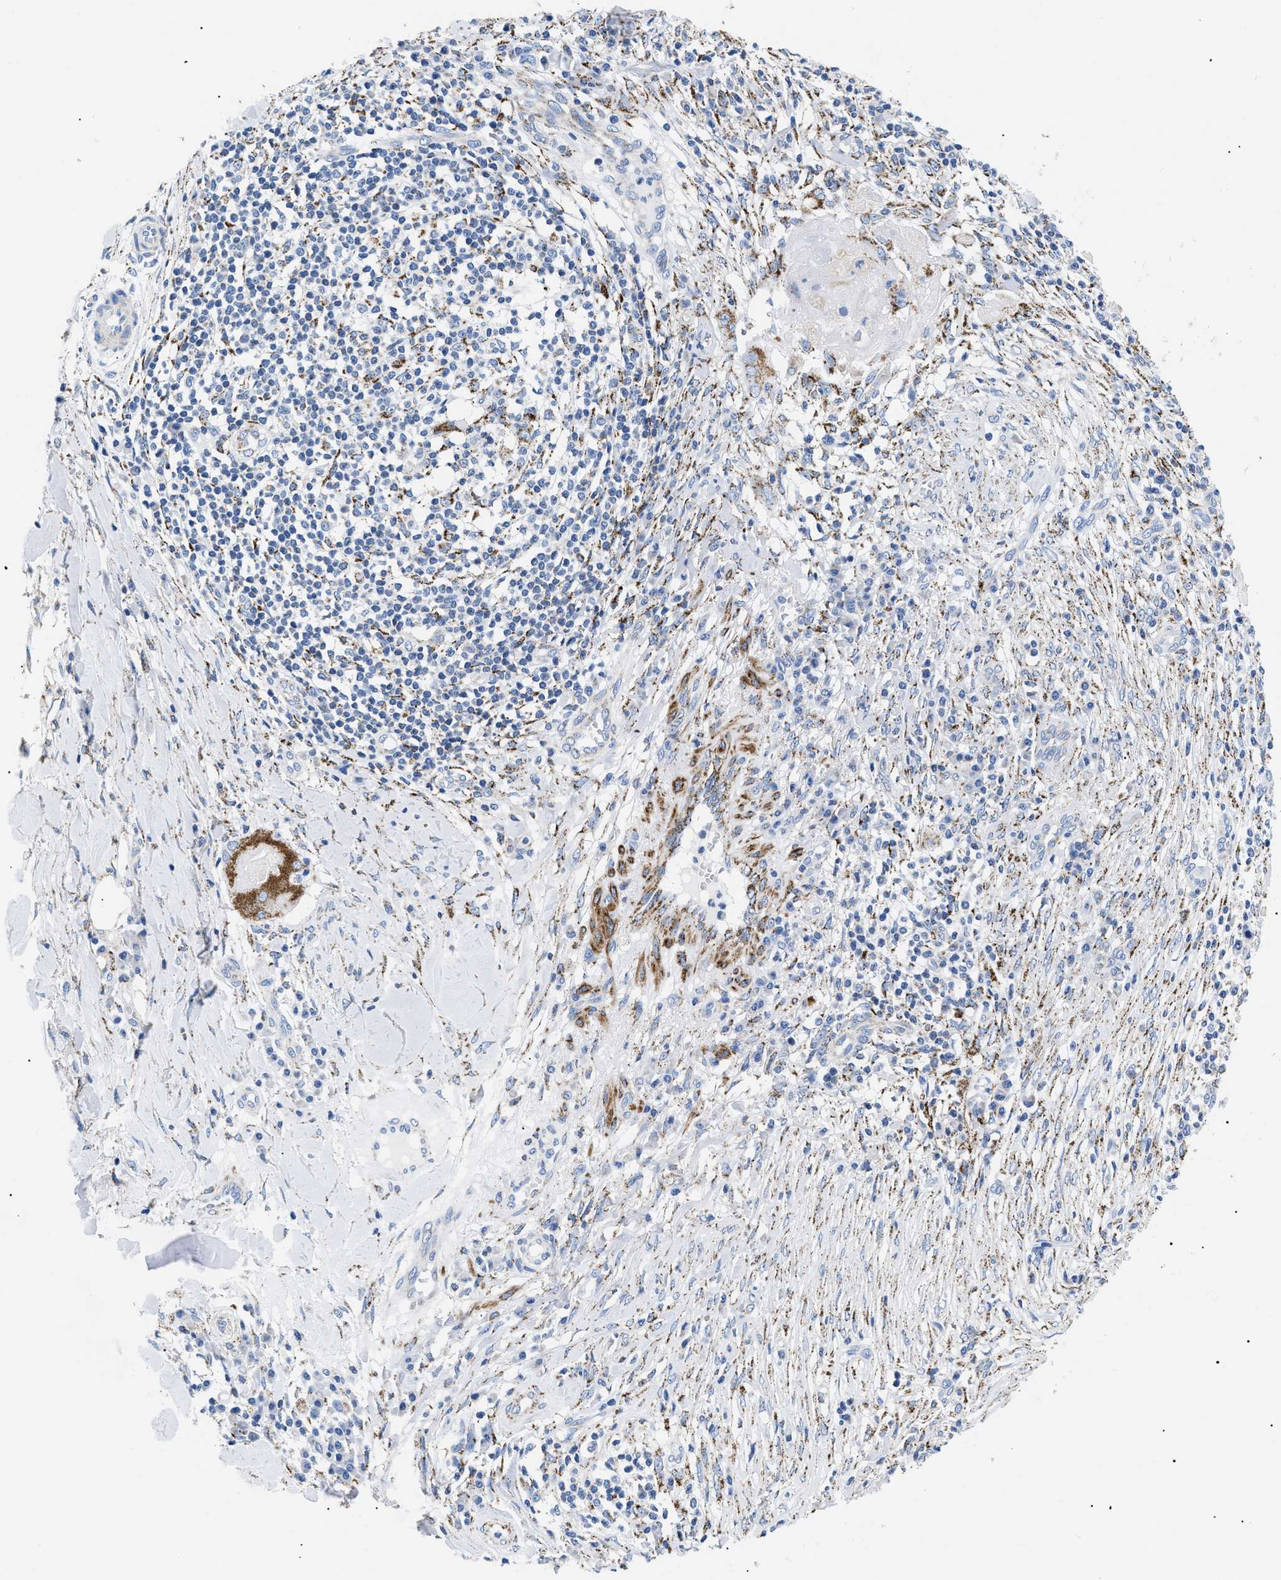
{"staining": {"intensity": "moderate", "quantity": "<25%", "location": "cytoplasmic/membranous"}, "tissue": "skin cancer", "cell_type": "Tumor cells", "image_type": "cancer", "snomed": [{"axis": "morphology", "description": "Squamous cell carcinoma, NOS"}, {"axis": "topography", "description": "Skin"}], "caption": "Skin cancer tissue displays moderate cytoplasmic/membranous staining in approximately <25% of tumor cells (IHC, brightfield microscopy, high magnification).", "gene": "GPR149", "patient": {"sex": "male", "age": 86}}